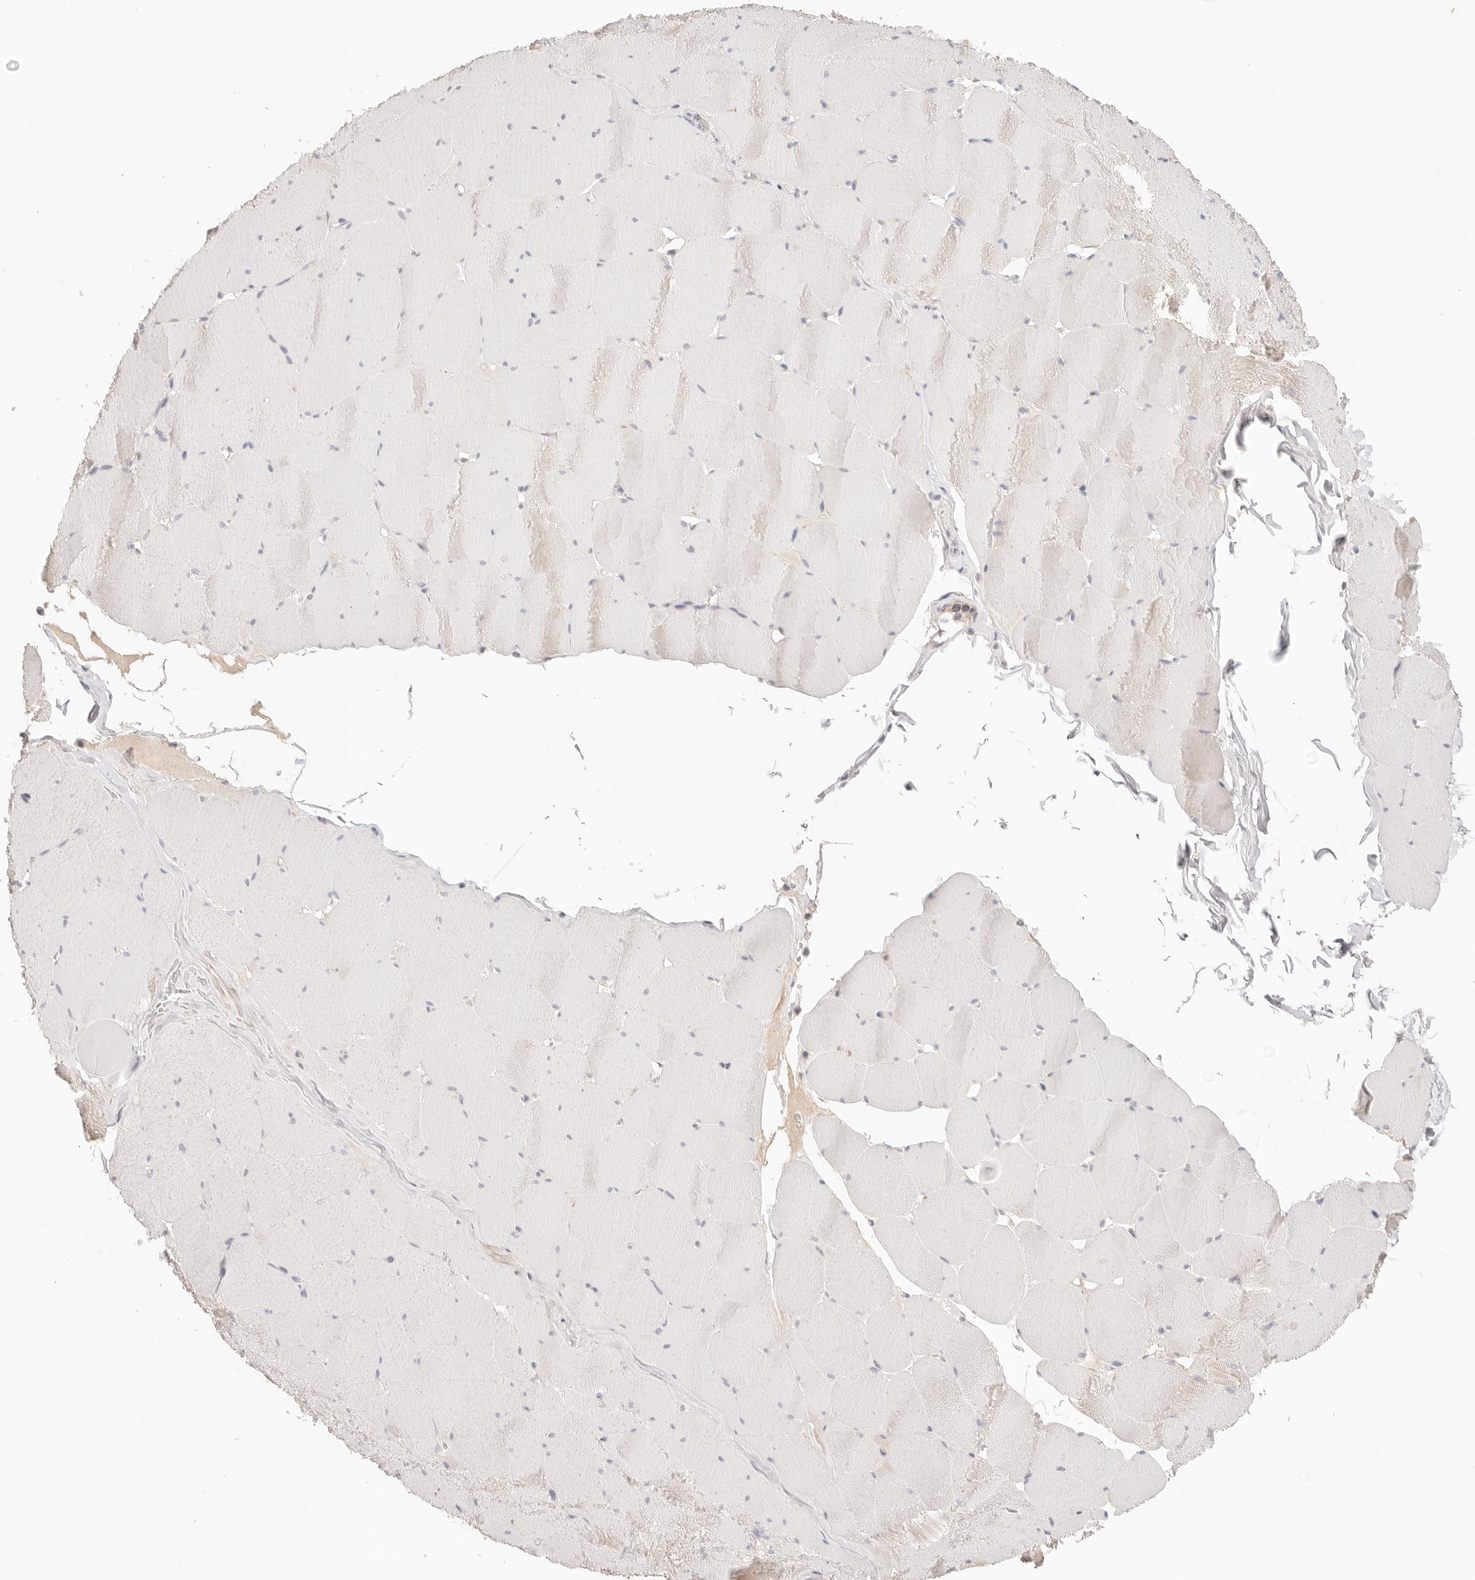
{"staining": {"intensity": "weak", "quantity": "<25%", "location": "cytoplasmic/membranous"}, "tissue": "skeletal muscle", "cell_type": "Myocytes", "image_type": "normal", "snomed": [{"axis": "morphology", "description": "Normal tissue, NOS"}, {"axis": "topography", "description": "Skeletal muscle"}], "caption": "A high-resolution micrograph shows immunohistochemistry staining of normal skeletal muscle, which shows no significant expression in myocytes. (Stains: DAB (3,3'-diaminobenzidine) immunohistochemistry with hematoxylin counter stain, Microscopy: brightfield microscopy at high magnification).", "gene": "SPHK1", "patient": {"sex": "male", "age": 62}}